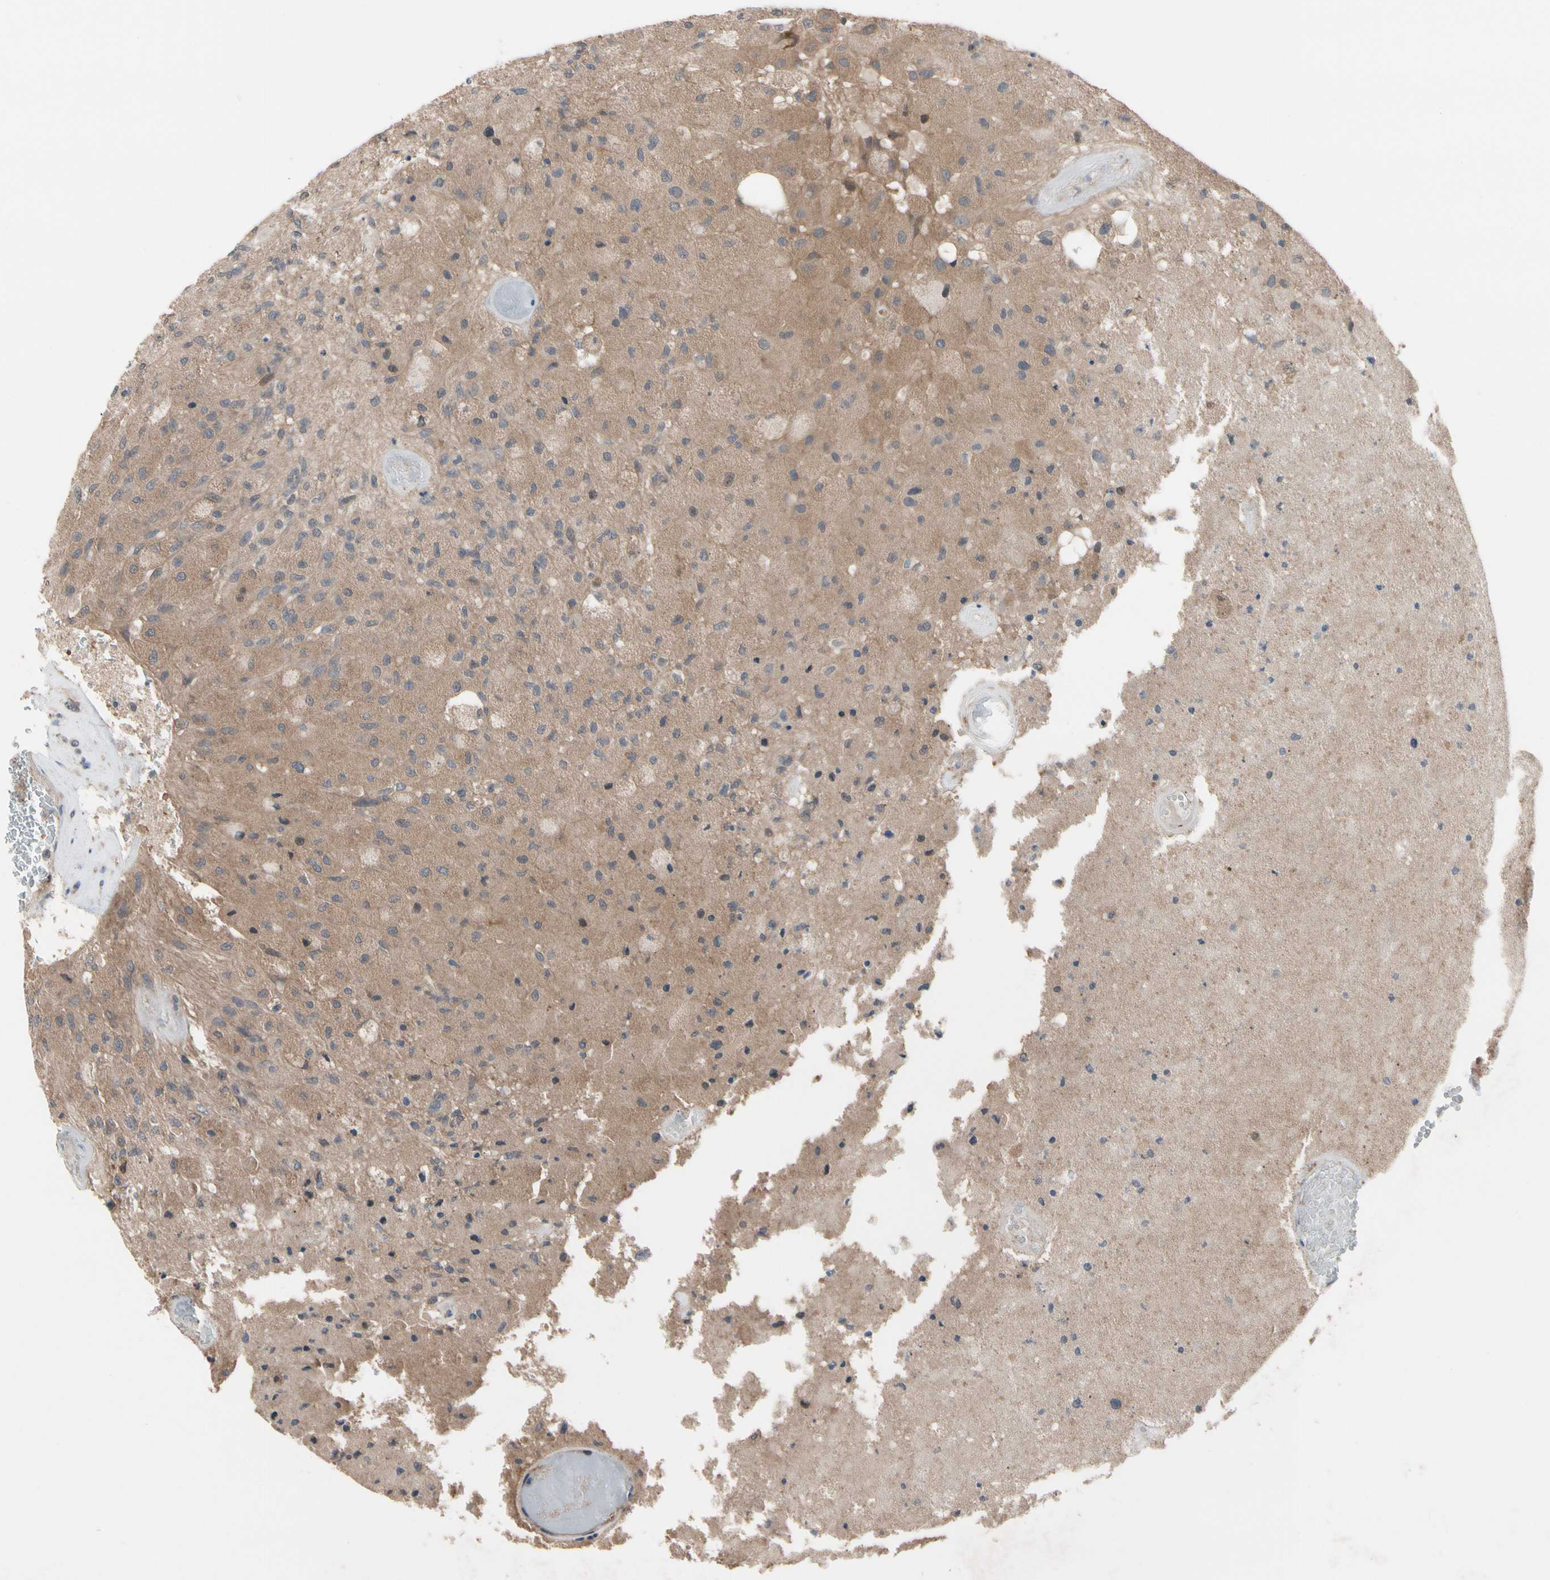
{"staining": {"intensity": "moderate", "quantity": ">75%", "location": "cytoplasmic/membranous"}, "tissue": "glioma", "cell_type": "Tumor cells", "image_type": "cancer", "snomed": [{"axis": "morphology", "description": "Normal tissue, NOS"}, {"axis": "morphology", "description": "Glioma, malignant, High grade"}, {"axis": "topography", "description": "Cerebral cortex"}], "caption": "Approximately >75% of tumor cells in glioma reveal moderate cytoplasmic/membranous protein expression as visualized by brown immunohistochemical staining.", "gene": "DPP8", "patient": {"sex": "male", "age": 77}}